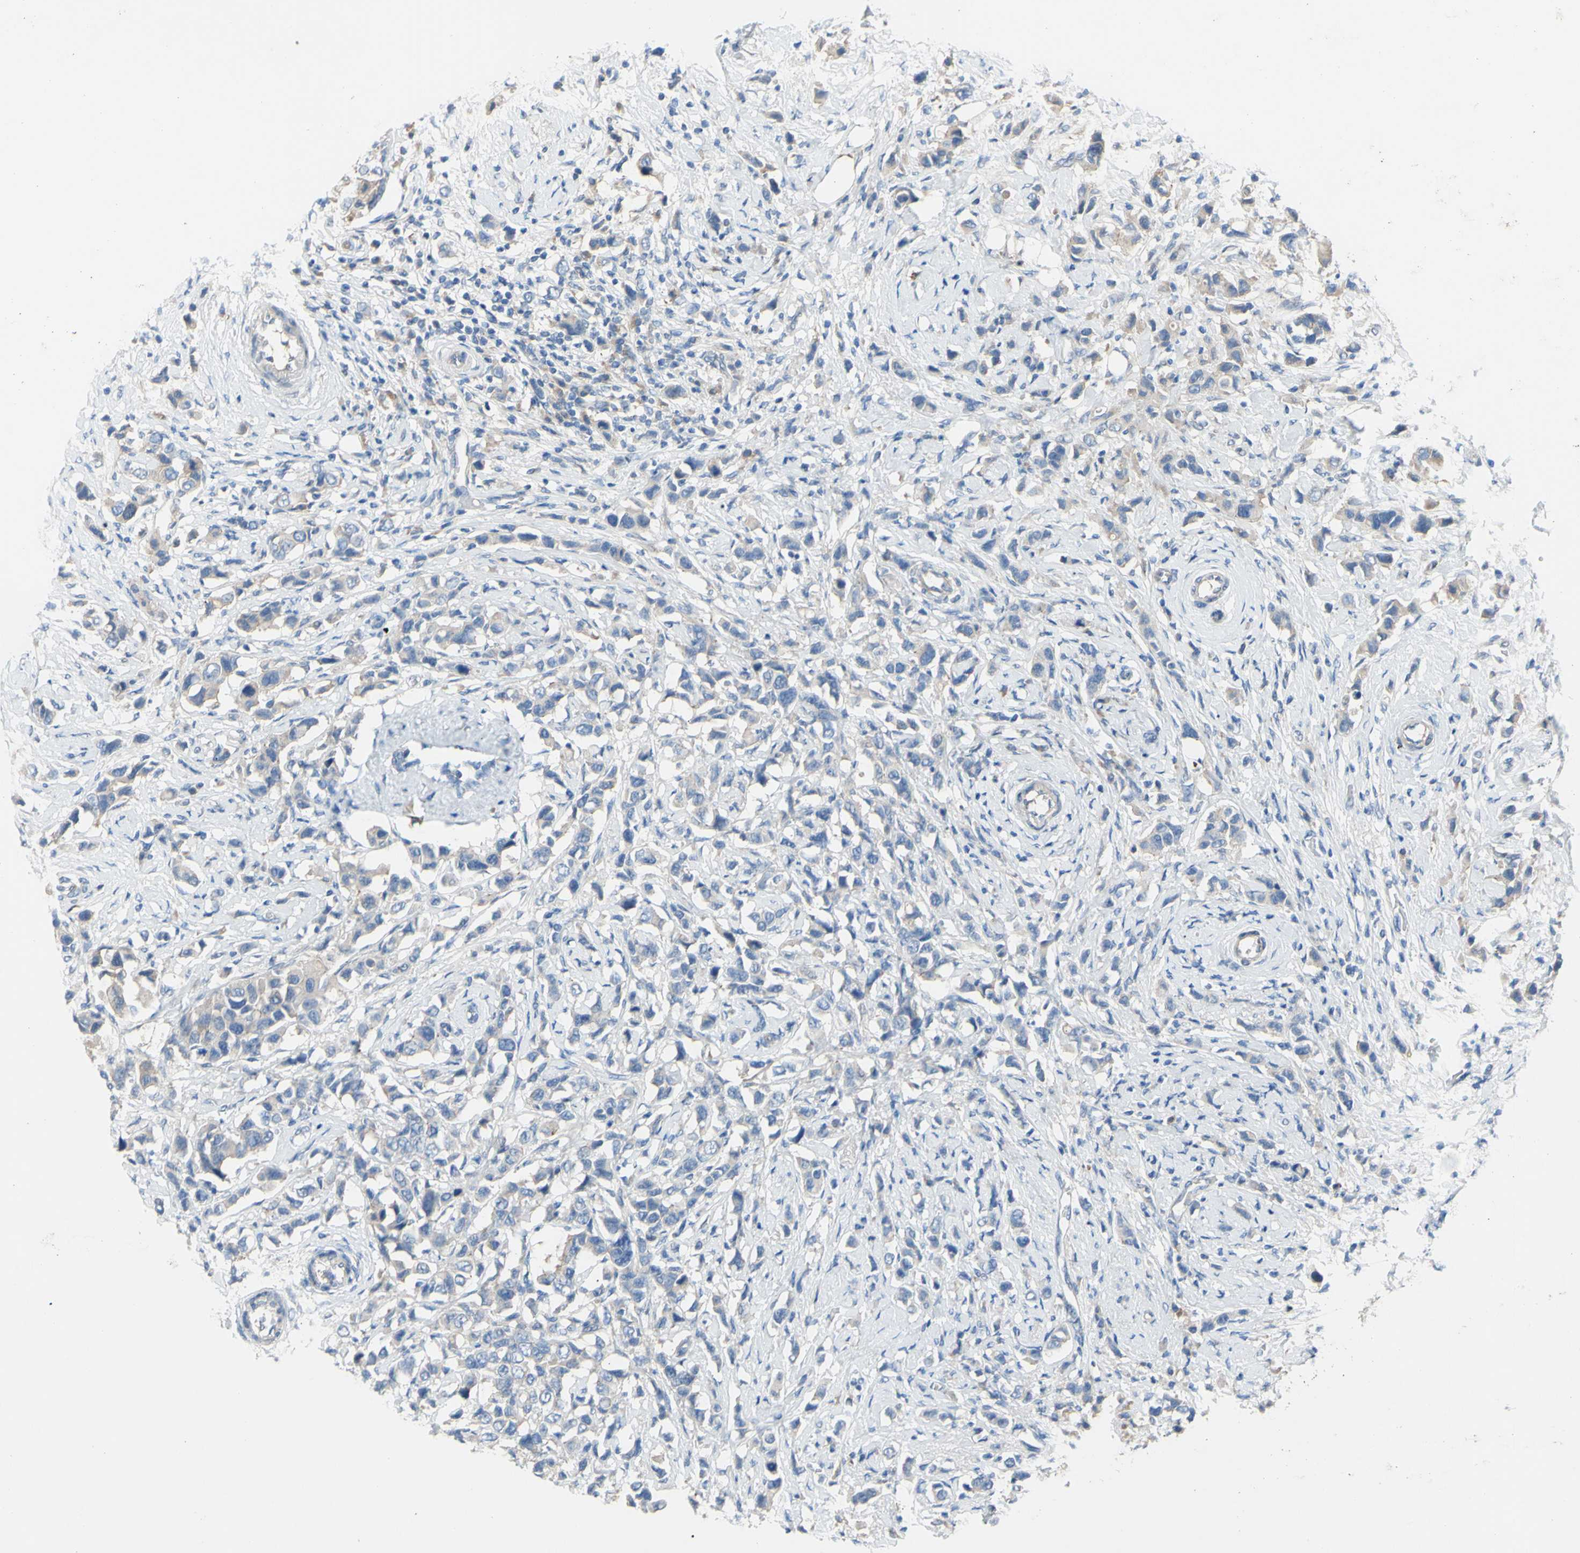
{"staining": {"intensity": "weak", "quantity": "25%-75%", "location": "cytoplasmic/membranous"}, "tissue": "breast cancer", "cell_type": "Tumor cells", "image_type": "cancer", "snomed": [{"axis": "morphology", "description": "Normal tissue, NOS"}, {"axis": "morphology", "description": "Duct carcinoma"}, {"axis": "topography", "description": "Breast"}], "caption": "A brown stain shows weak cytoplasmic/membranous staining of a protein in breast intraductal carcinoma tumor cells.", "gene": "TMEM59L", "patient": {"sex": "female", "age": 50}}